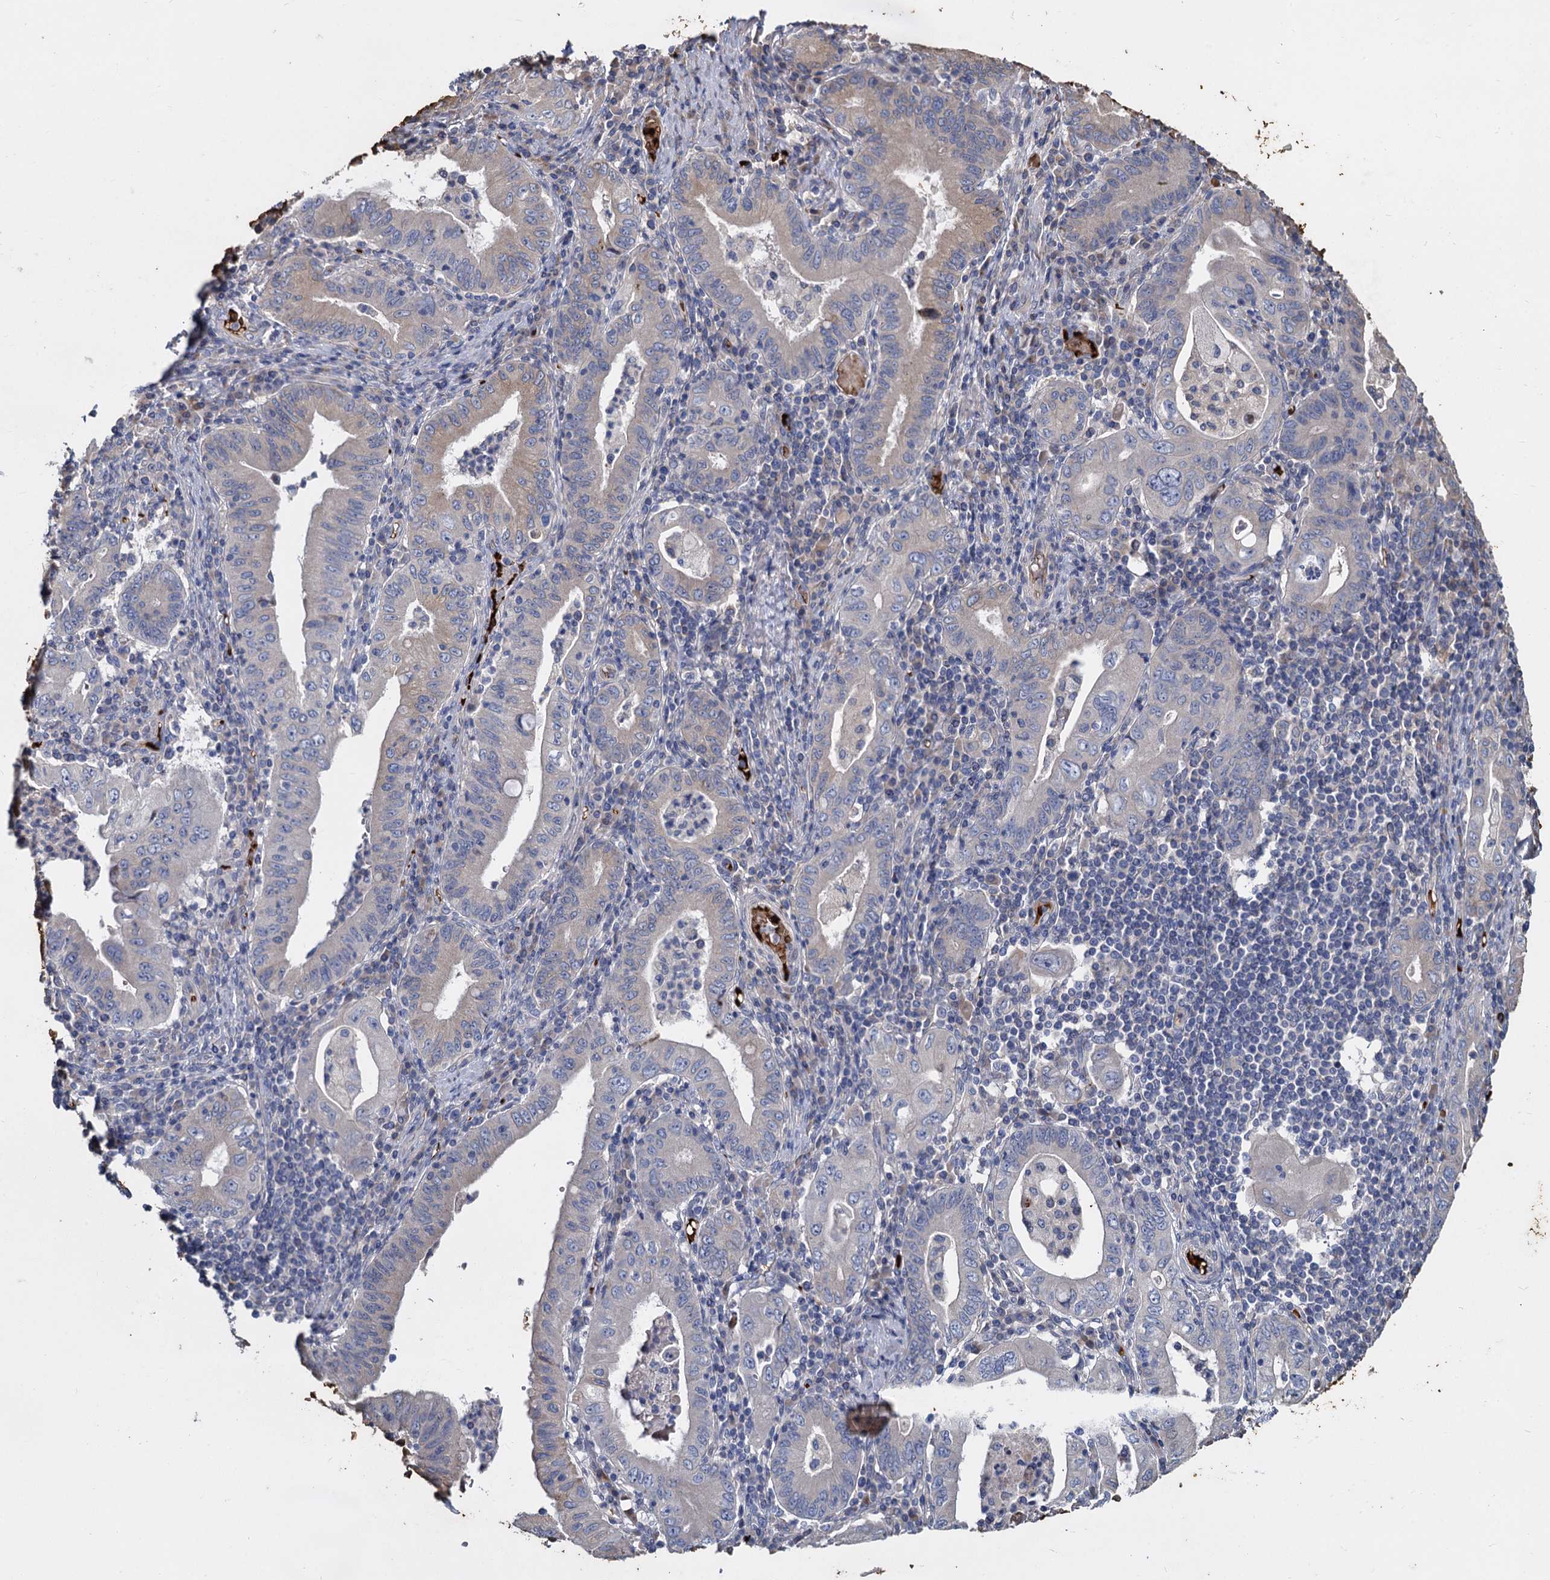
{"staining": {"intensity": "negative", "quantity": "none", "location": "none"}, "tissue": "stomach cancer", "cell_type": "Tumor cells", "image_type": "cancer", "snomed": [{"axis": "morphology", "description": "Normal tissue, NOS"}, {"axis": "morphology", "description": "Adenocarcinoma, NOS"}, {"axis": "topography", "description": "Esophagus"}, {"axis": "topography", "description": "Stomach, upper"}, {"axis": "topography", "description": "Peripheral nerve tissue"}], "caption": "This is an immunohistochemistry histopathology image of stomach cancer (adenocarcinoma). There is no expression in tumor cells.", "gene": "TCTN2", "patient": {"sex": "male", "age": 62}}